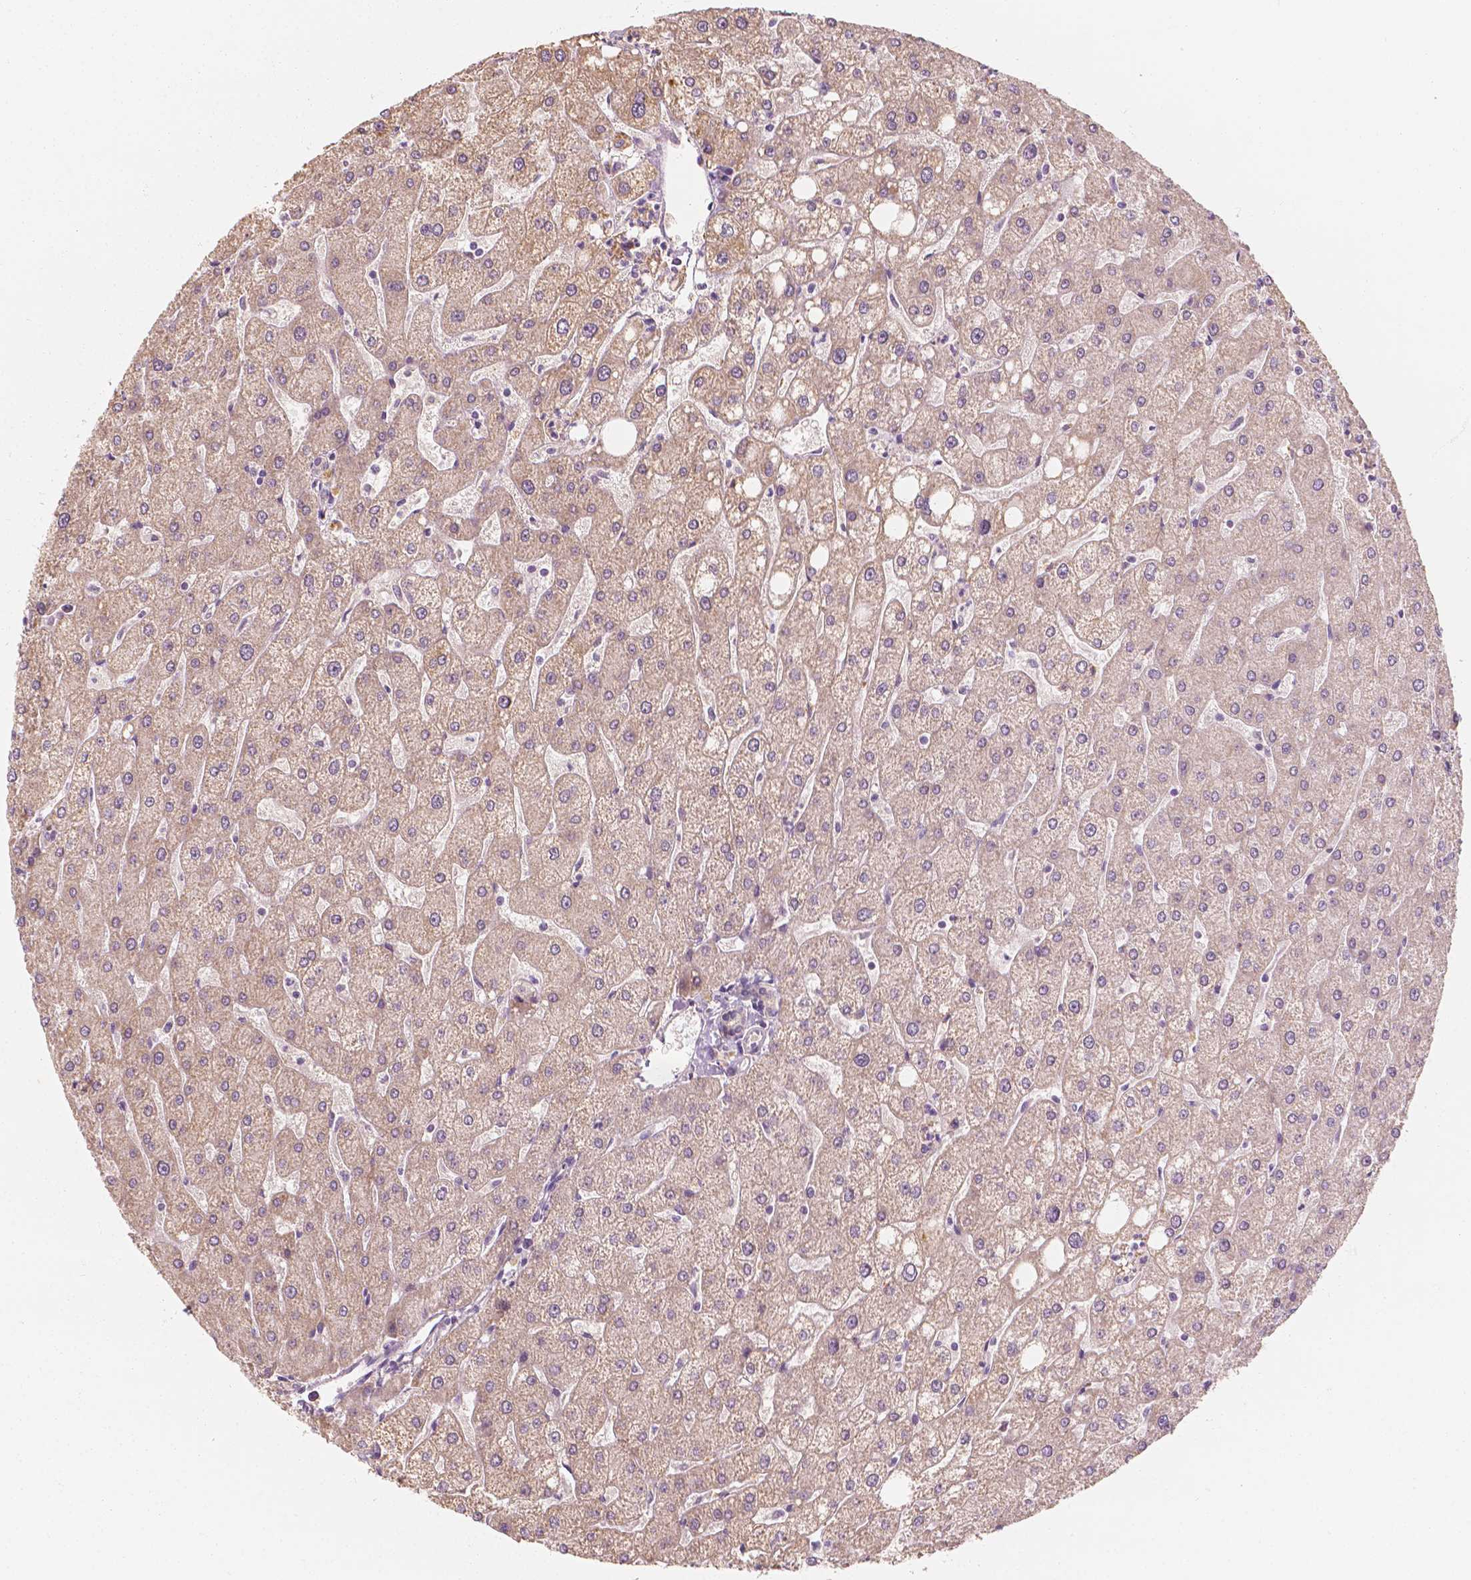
{"staining": {"intensity": "negative", "quantity": "none", "location": "none"}, "tissue": "liver", "cell_type": "Cholangiocytes", "image_type": "normal", "snomed": [{"axis": "morphology", "description": "Normal tissue, NOS"}, {"axis": "topography", "description": "Liver"}], "caption": "This is an IHC photomicrograph of benign liver. There is no expression in cholangiocytes.", "gene": "SHPK", "patient": {"sex": "male", "age": 67}}